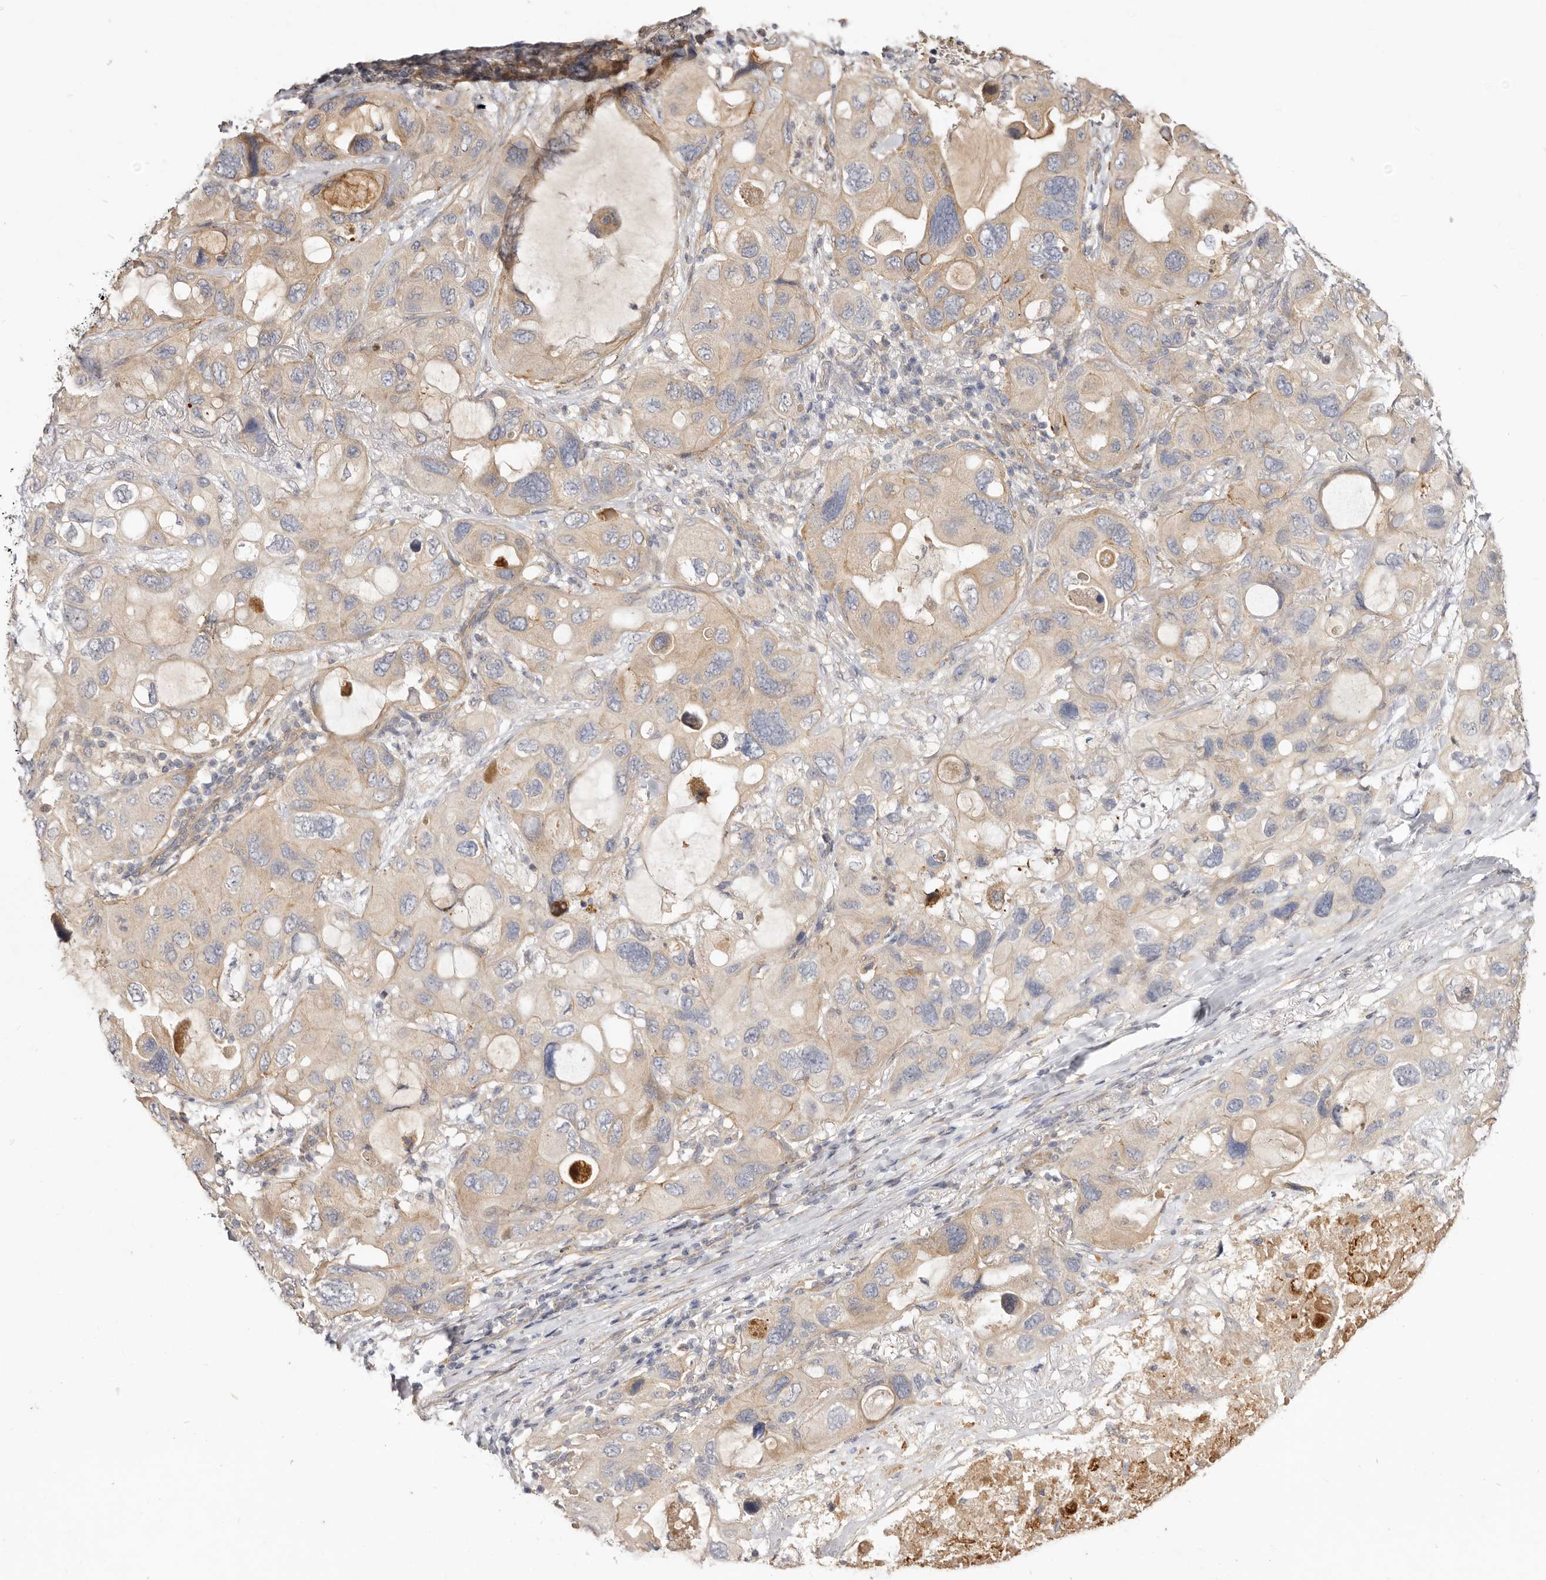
{"staining": {"intensity": "weak", "quantity": ">75%", "location": "cytoplasmic/membranous"}, "tissue": "lung cancer", "cell_type": "Tumor cells", "image_type": "cancer", "snomed": [{"axis": "morphology", "description": "Squamous cell carcinoma, NOS"}, {"axis": "topography", "description": "Lung"}], "caption": "Lung cancer stained with DAB (3,3'-diaminobenzidine) immunohistochemistry shows low levels of weak cytoplasmic/membranous positivity in approximately >75% of tumor cells.", "gene": "ADAMTS9", "patient": {"sex": "female", "age": 73}}